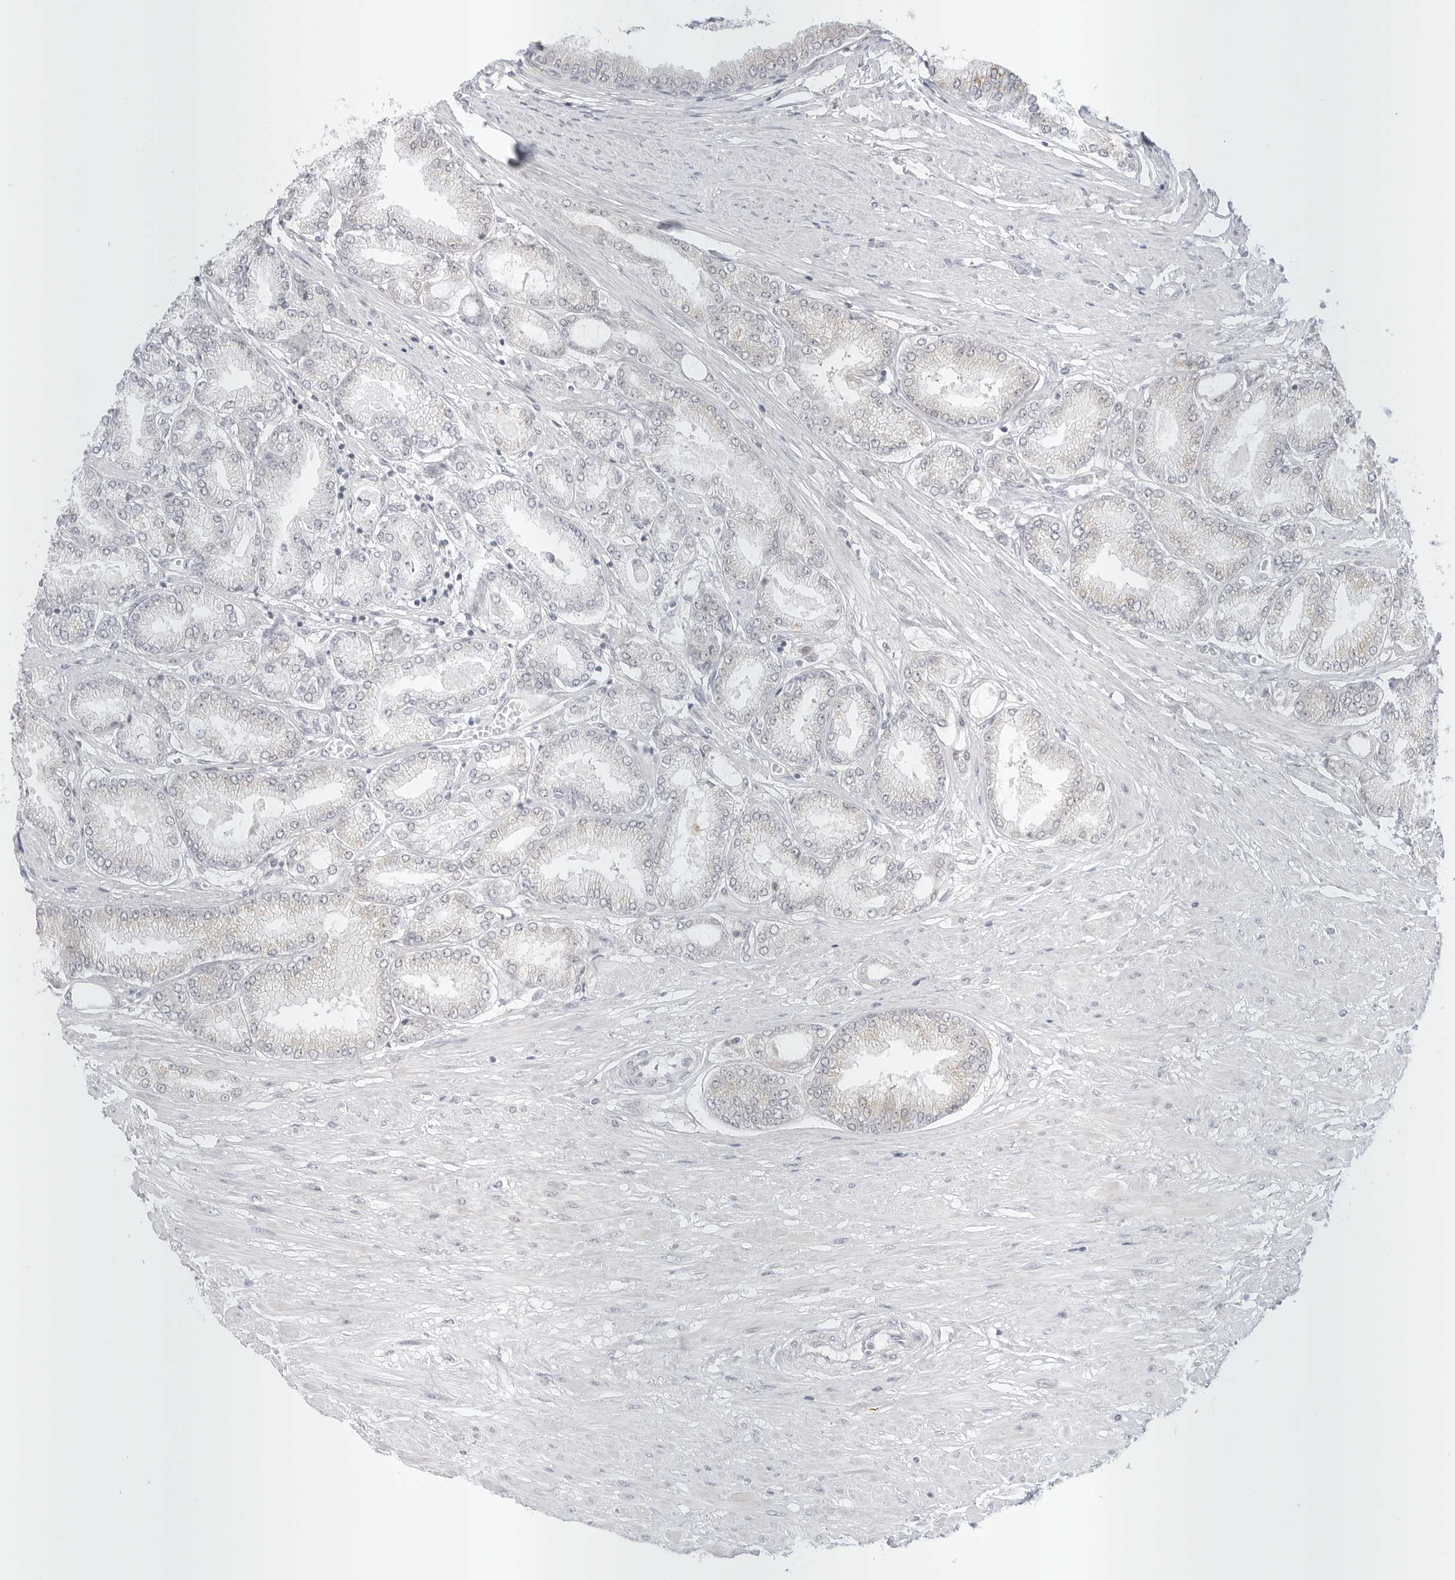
{"staining": {"intensity": "weak", "quantity": "<25%", "location": "cytoplasmic/membranous"}, "tissue": "prostate cancer", "cell_type": "Tumor cells", "image_type": "cancer", "snomed": [{"axis": "morphology", "description": "Adenocarcinoma, Low grade"}, {"axis": "topography", "description": "Prostate"}], "caption": "High magnification brightfield microscopy of prostate cancer stained with DAB (brown) and counterstained with hematoxylin (blue): tumor cells show no significant staining.", "gene": "TCP1", "patient": {"sex": "male", "age": 63}}